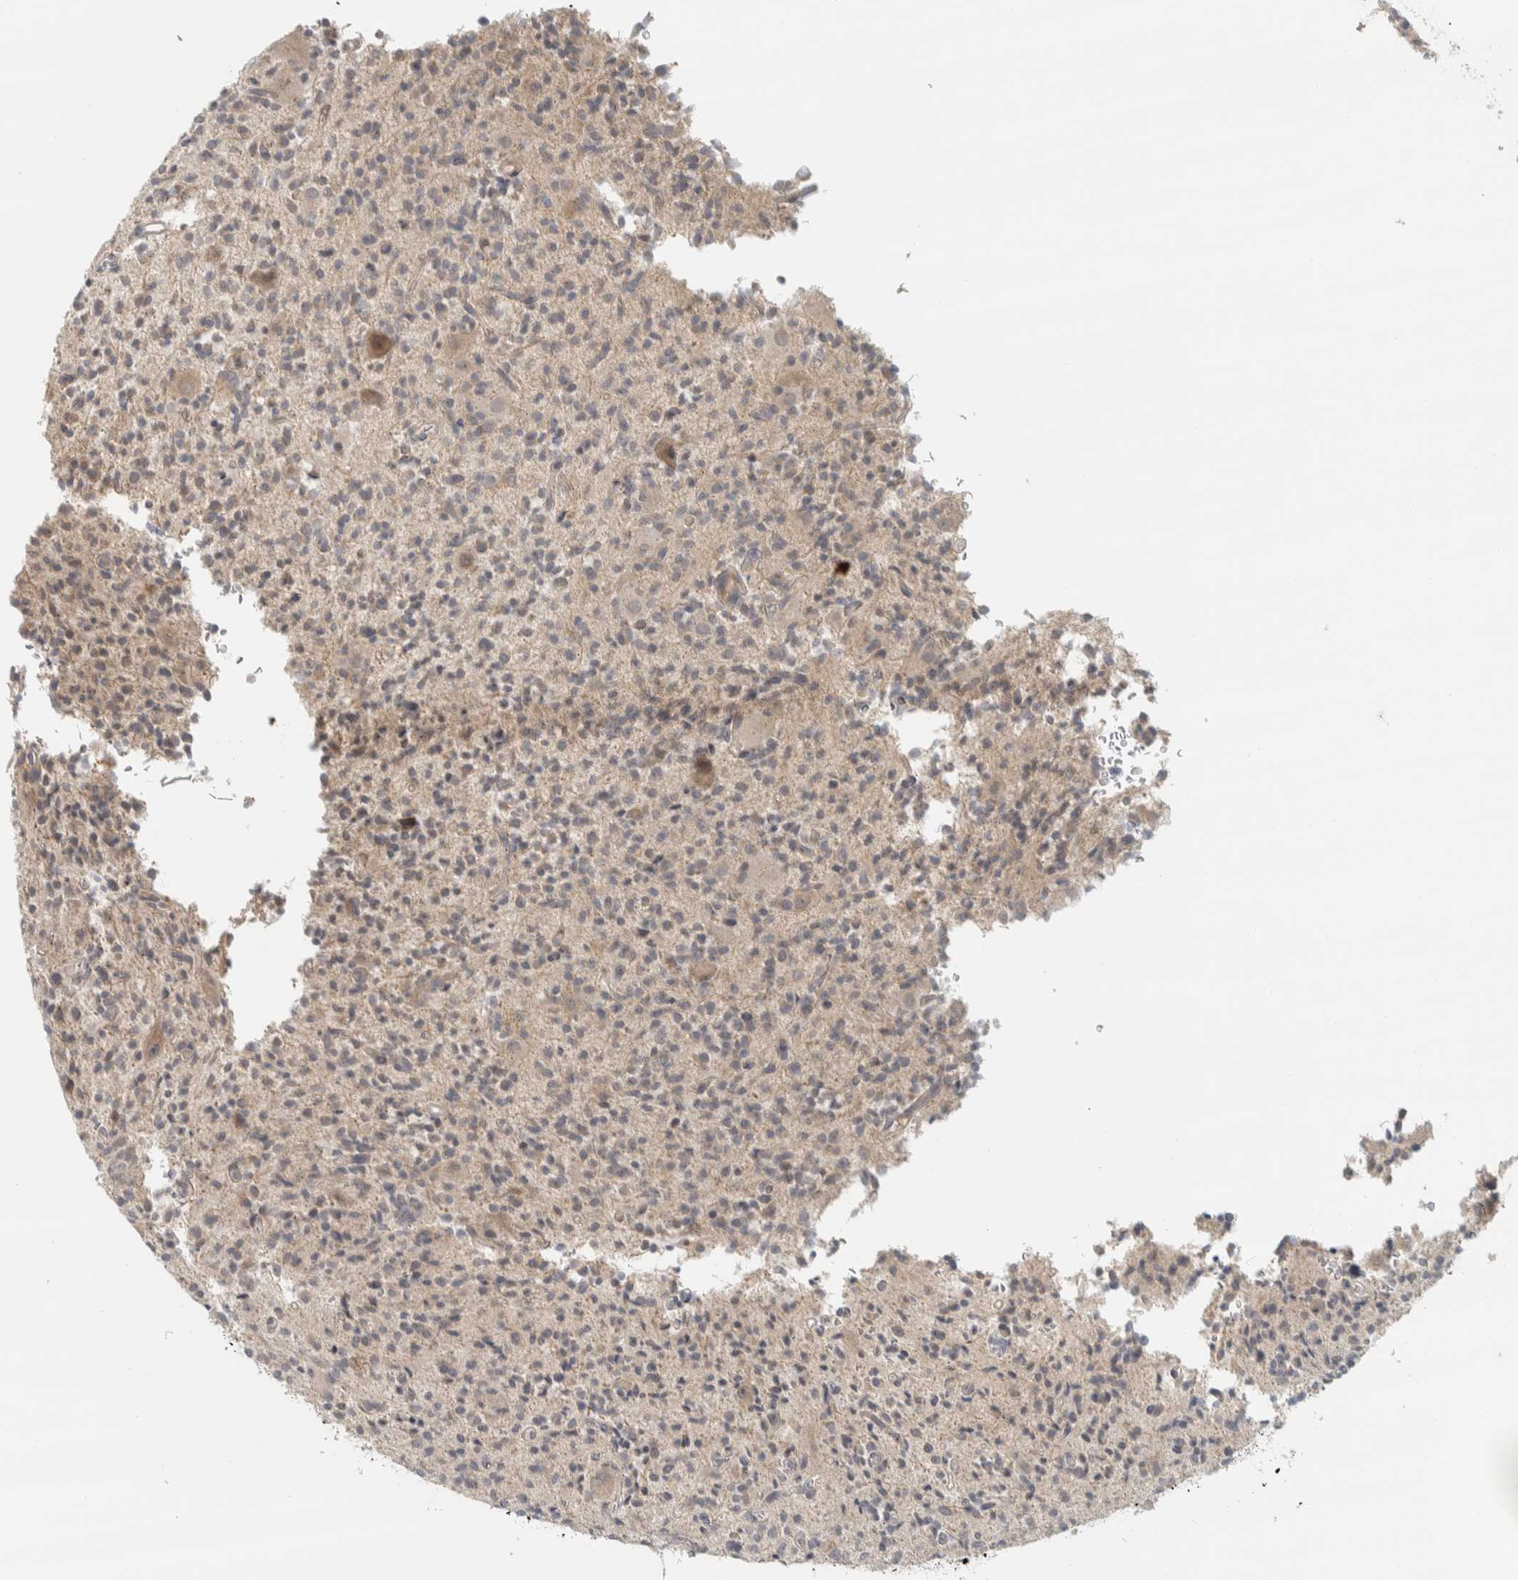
{"staining": {"intensity": "weak", "quantity": "<25%", "location": "cytoplasmic/membranous"}, "tissue": "glioma", "cell_type": "Tumor cells", "image_type": "cancer", "snomed": [{"axis": "morphology", "description": "Glioma, malignant, High grade"}, {"axis": "topography", "description": "Brain"}], "caption": "Tumor cells are negative for brown protein staining in malignant glioma (high-grade).", "gene": "AFP", "patient": {"sex": "male", "age": 34}}